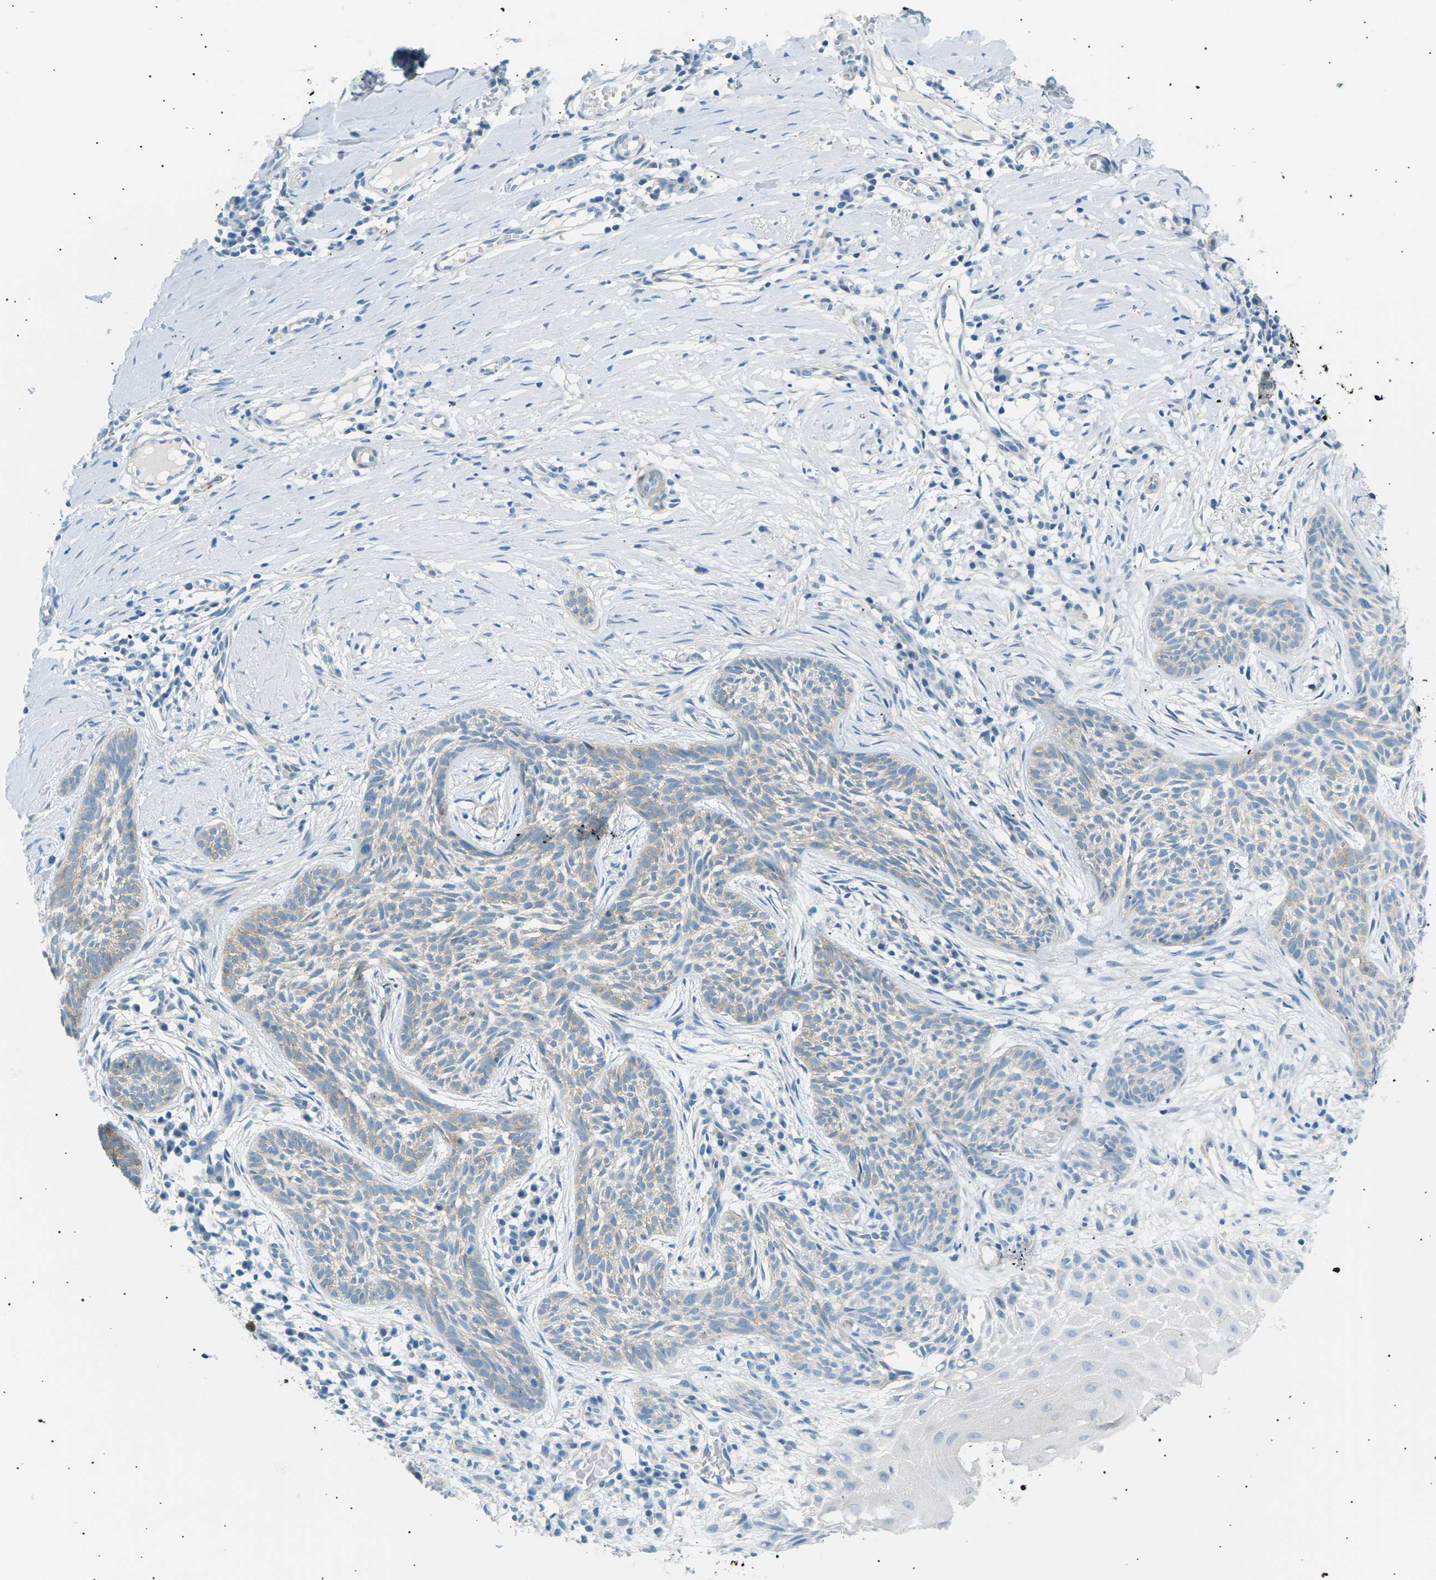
{"staining": {"intensity": "weak", "quantity": "25%-75%", "location": "cytoplasmic/membranous"}, "tissue": "skin cancer", "cell_type": "Tumor cells", "image_type": "cancer", "snomed": [{"axis": "morphology", "description": "Basal cell carcinoma"}, {"axis": "topography", "description": "Skin"}], "caption": "An immunohistochemistry (IHC) histopathology image of tumor tissue is shown. Protein staining in brown shows weak cytoplasmic/membranous positivity in skin cancer within tumor cells.", "gene": "SEPTIN5", "patient": {"sex": "female", "age": 59}}